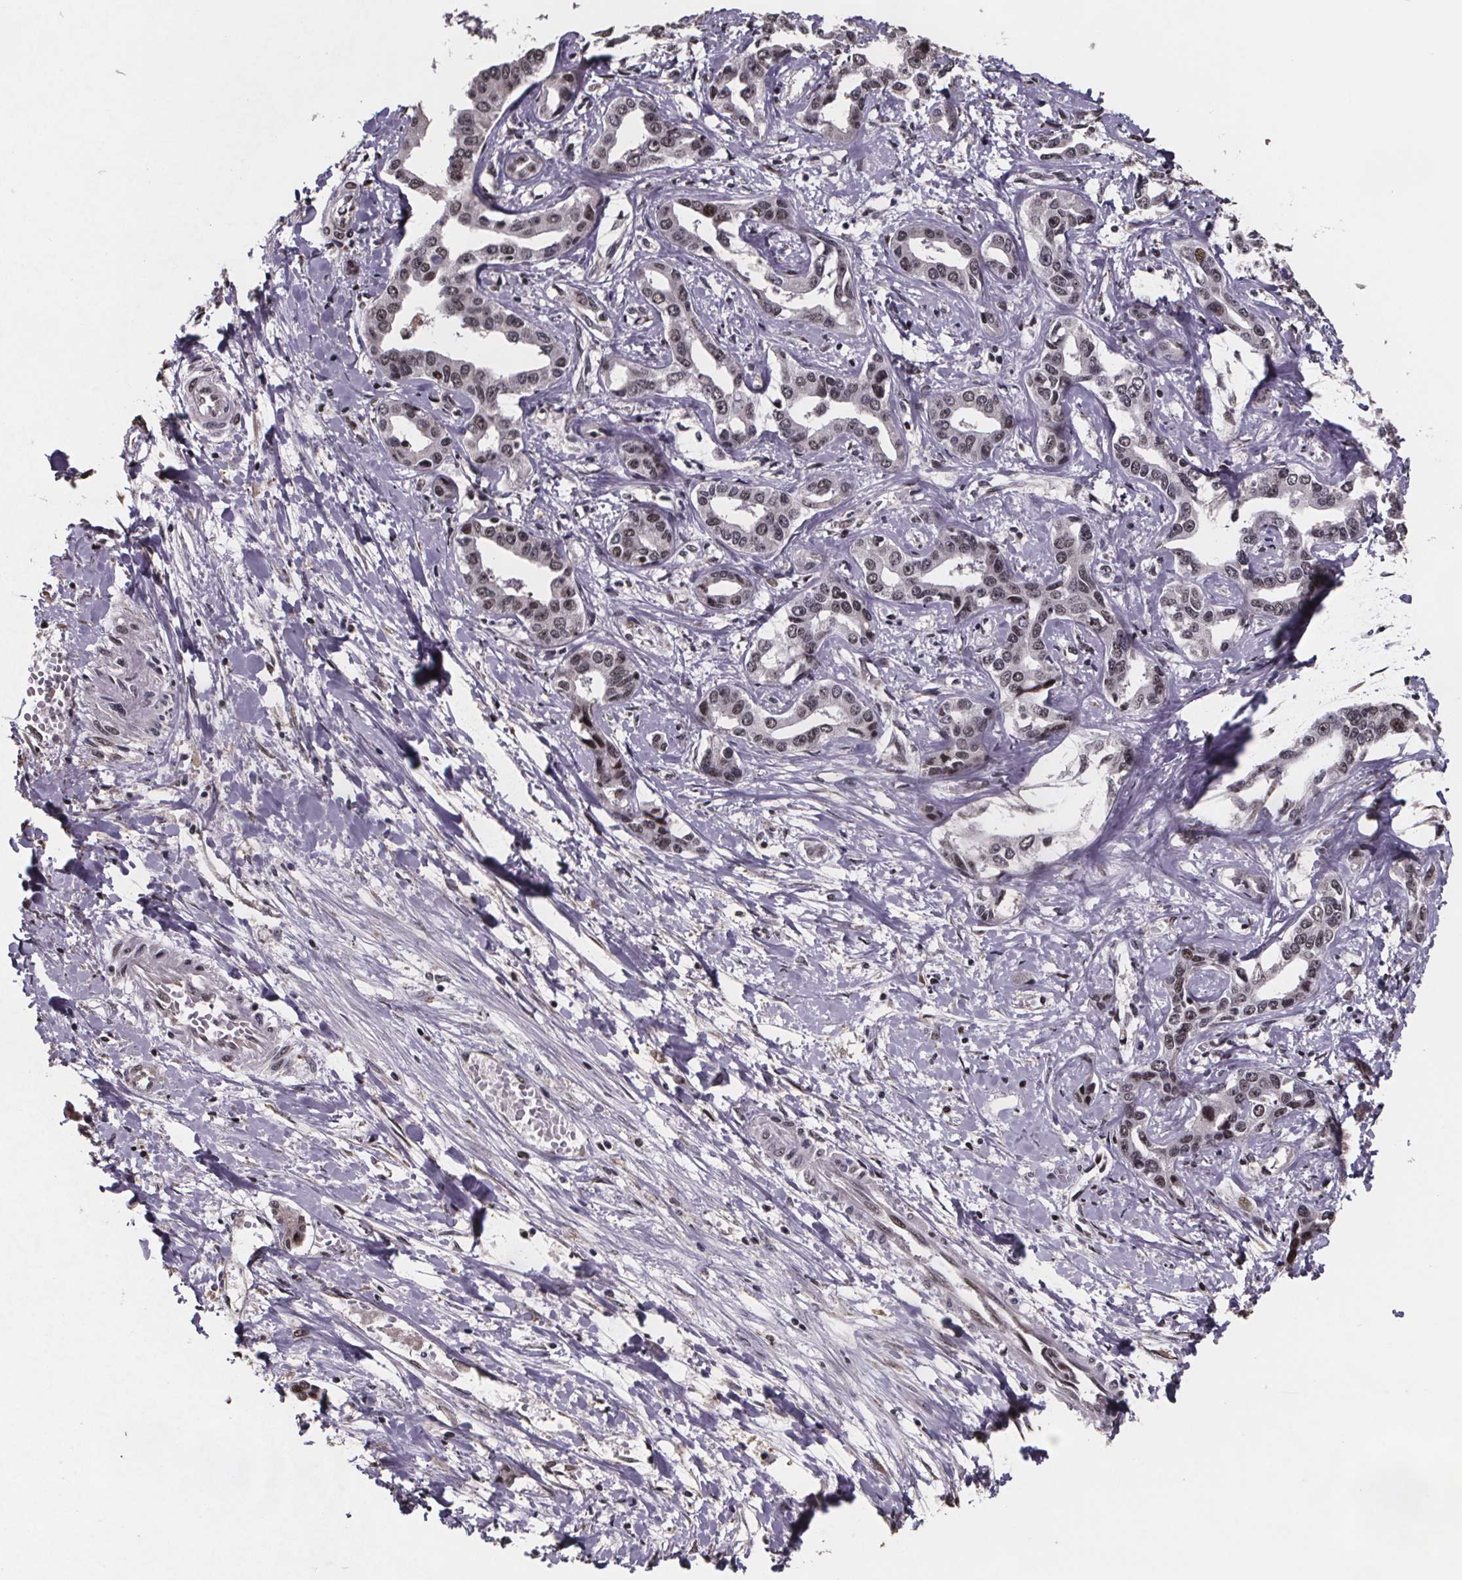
{"staining": {"intensity": "weak", "quantity": ">75%", "location": "nuclear"}, "tissue": "liver cancer", "cell_type": "Tumor cells", "image_type": "cancer", "snomed": [{"axis": "morphology", "description": "Cholangiocarcinoma"}, {"axis": "topography", "description": "Liver"}], "caption": "Cholangiocarcinoma (liver) was stained to show a protein in brown. There is low levels of weak nuclear staining in about >75% of tumor cells.", "gene": "U2SURP", "patient": {"sex": "male", "age": 59}}